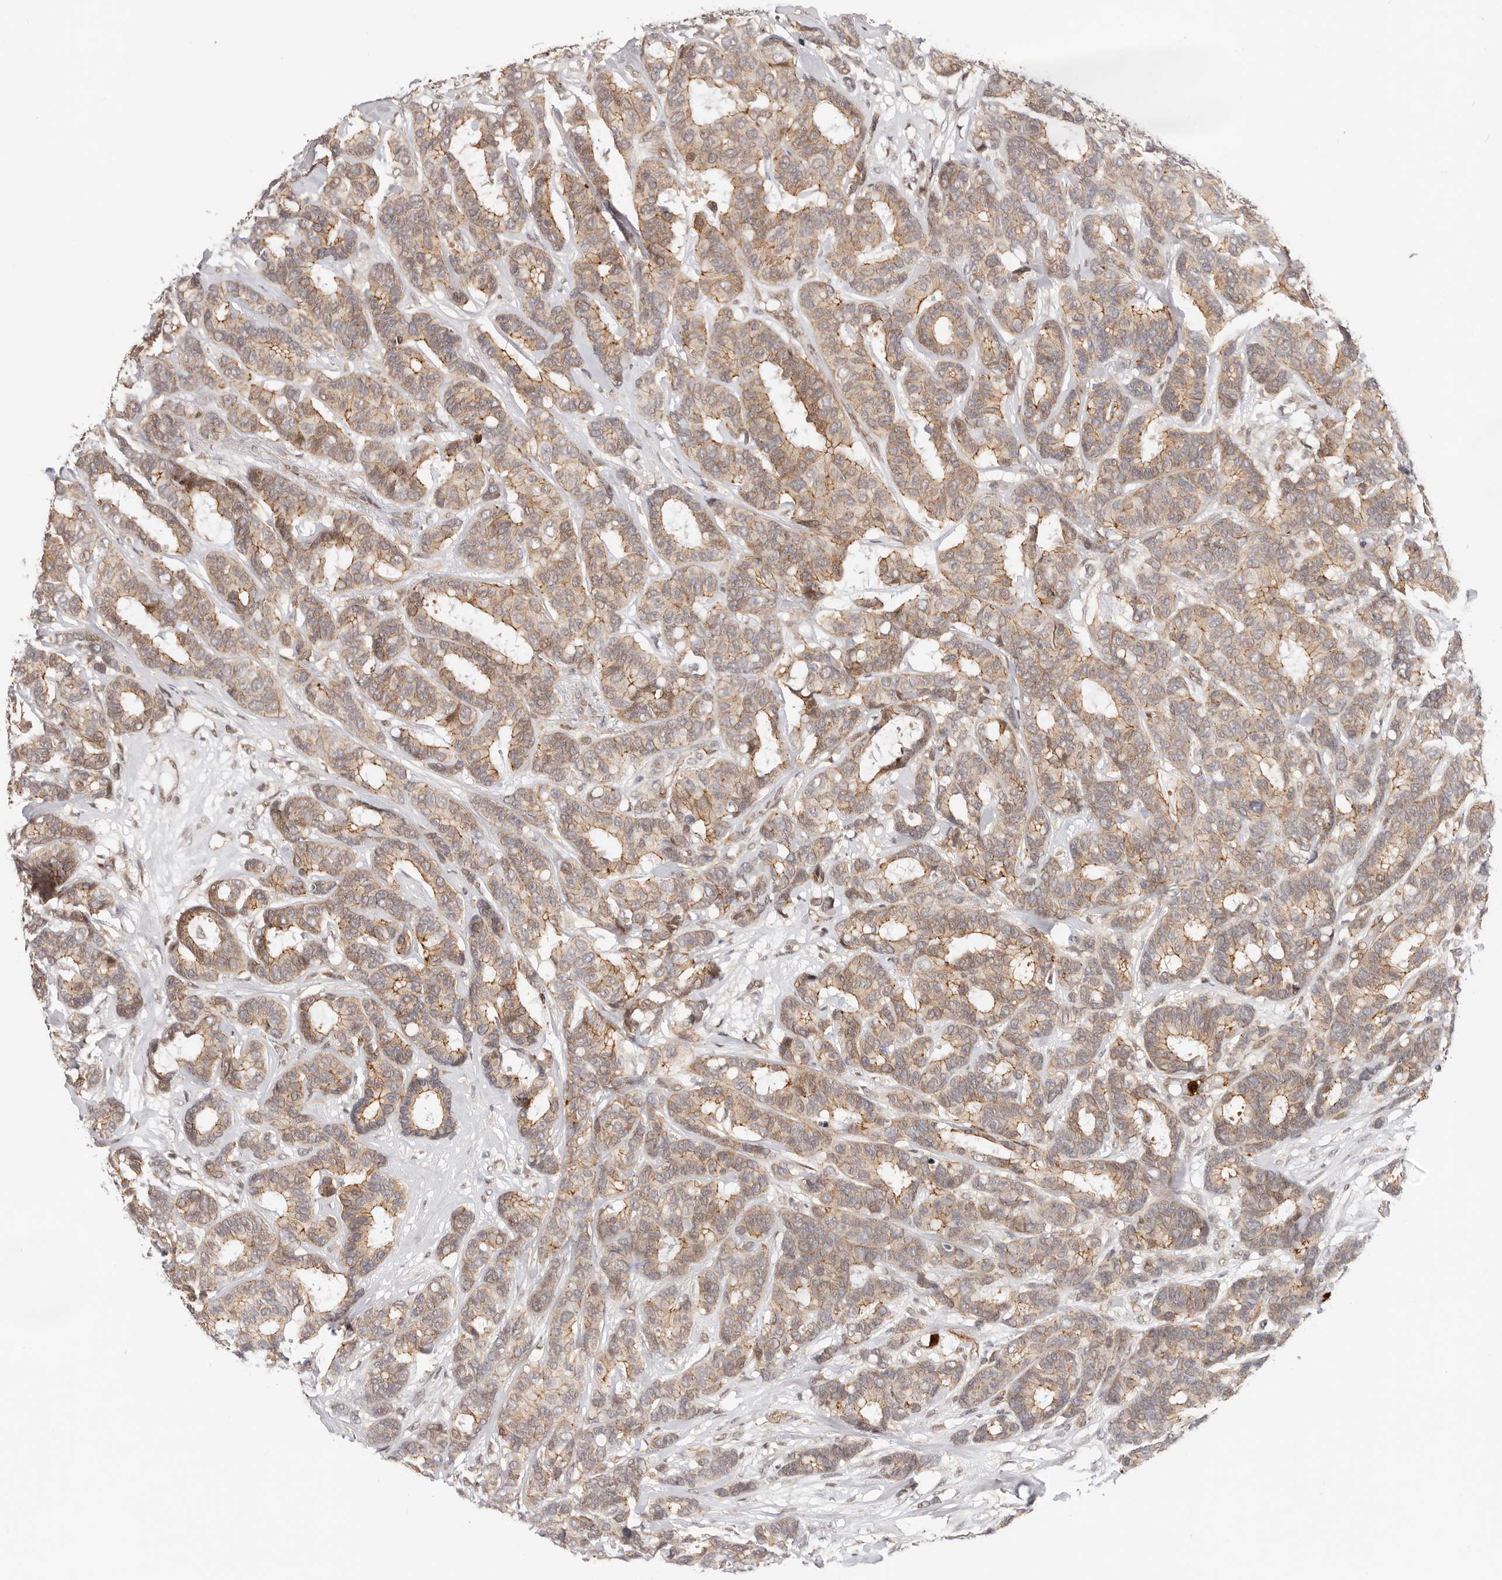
{"staining": {"intensity": "moderate", "quantity": ">75%", "location": "cytoplasmic/membranous"}, "tissue": "breast cancer", "cell_type": "Tumor cells", "image_type": "cancer", "snomed": [{"axis": "morphology", "description": "Duct carcinoma"}, {"axis": "topography", "description": "Breast"}], "caption": "Immunohistochemistry histopathology image of breast cancer (invasive ductal carcinoma) stained for a protein (brown), which demonstrates medium levels of moderate cytoplasmic/membranous positivity in approximately >75% of tumor cells.", "gene": "AFDN", "patient": {"sex": "female", "age": 87}}